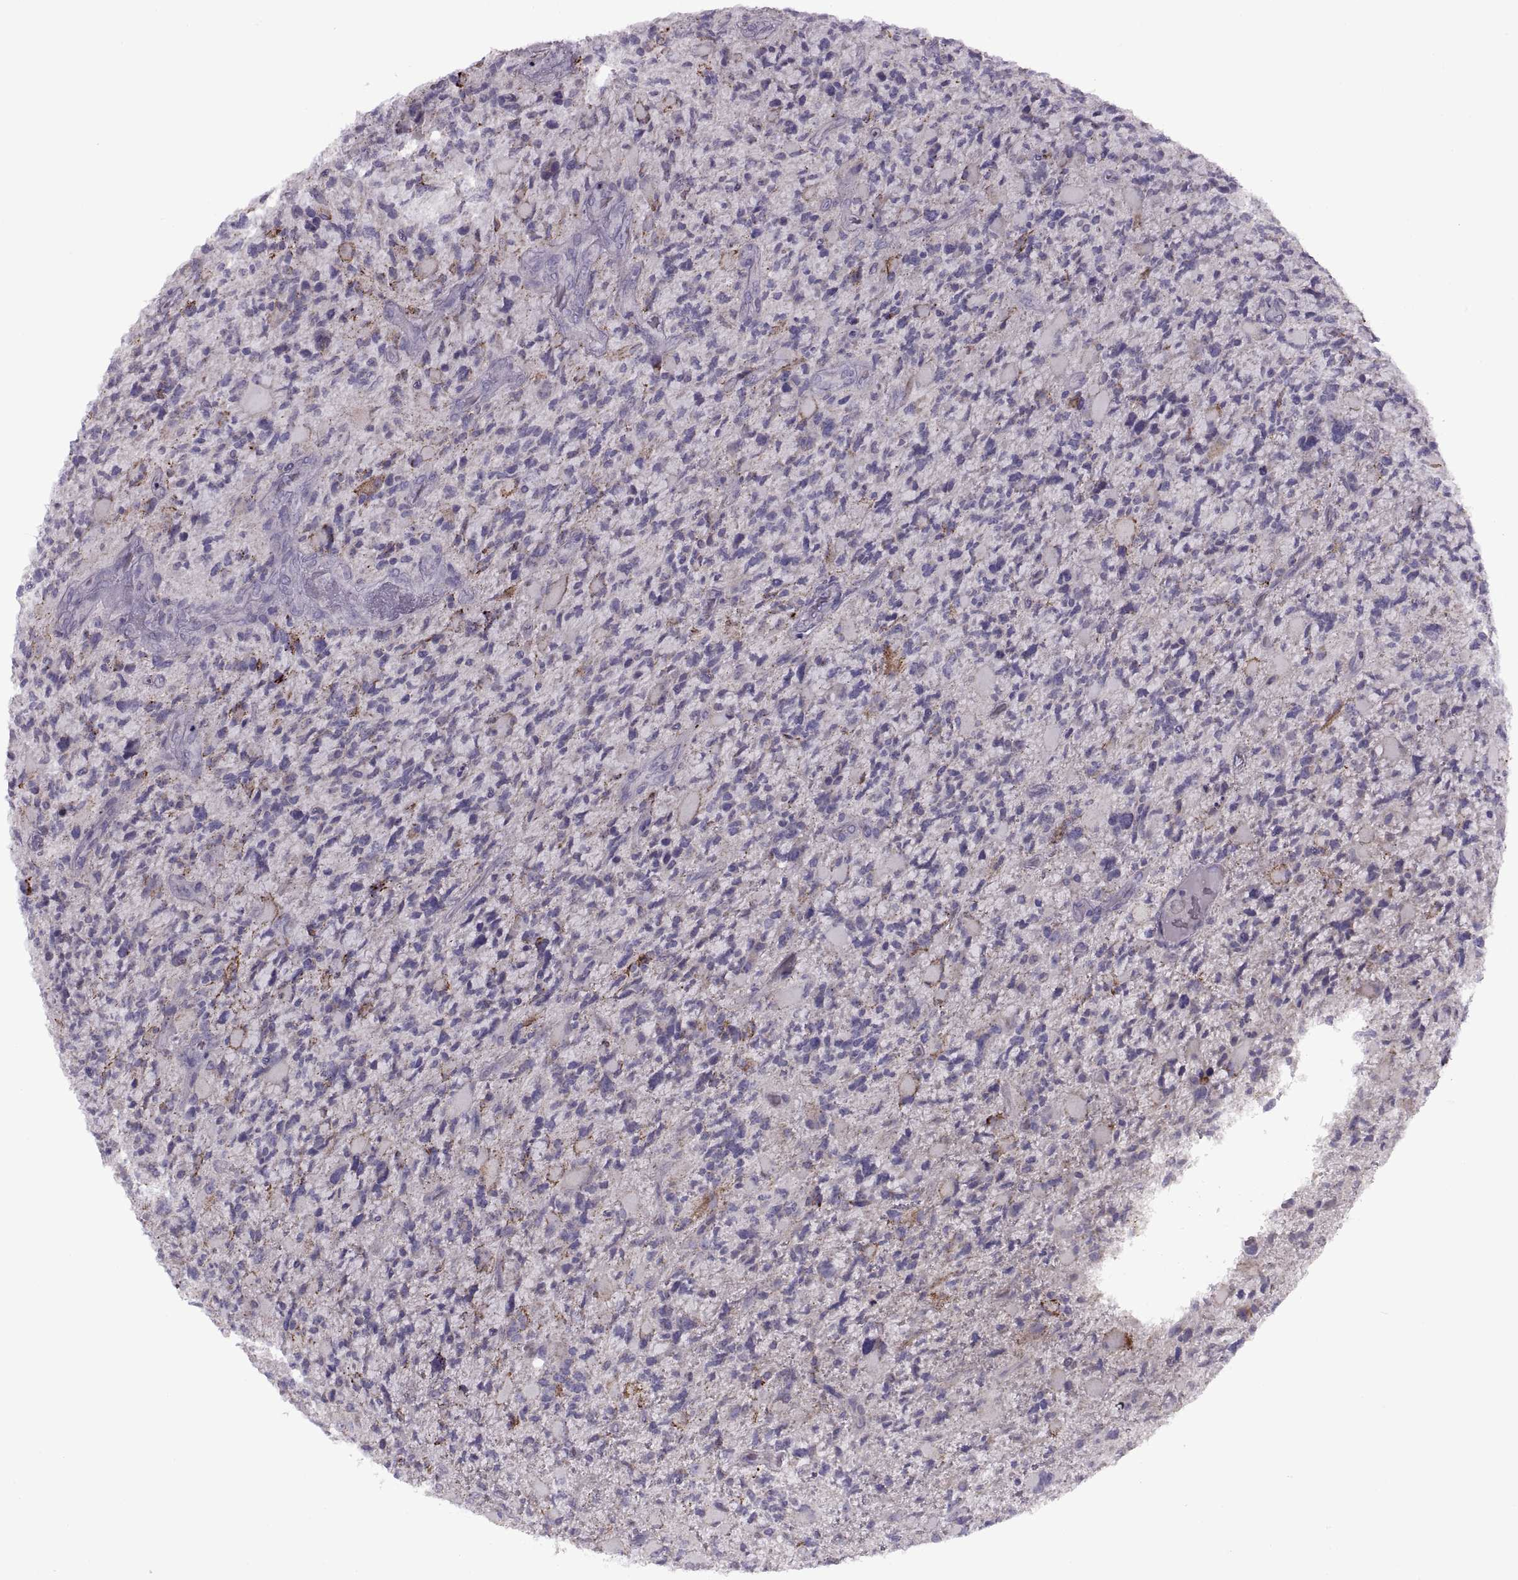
{"staining": {"intensity": "negative", "quantity": "none", "location": "none"}, "tissue": "glioma", "cell_type": "Tumor cells", "image_type": "cancer", "snomed": [{"axis": "morphology", "description": "Glioma, malignant, High grade"}, {"axis": "topography", "description": "Brain"}], "caption": "DAB immunohistochemical staining of human glioma shows no significant positivity in tumor cells. The staining is performed using DAB brown chromogen with nuclei counter-stained in using hematoxylin.", "gene": "PIERCE1", "patient": {"sex": "female", "age": 71}}